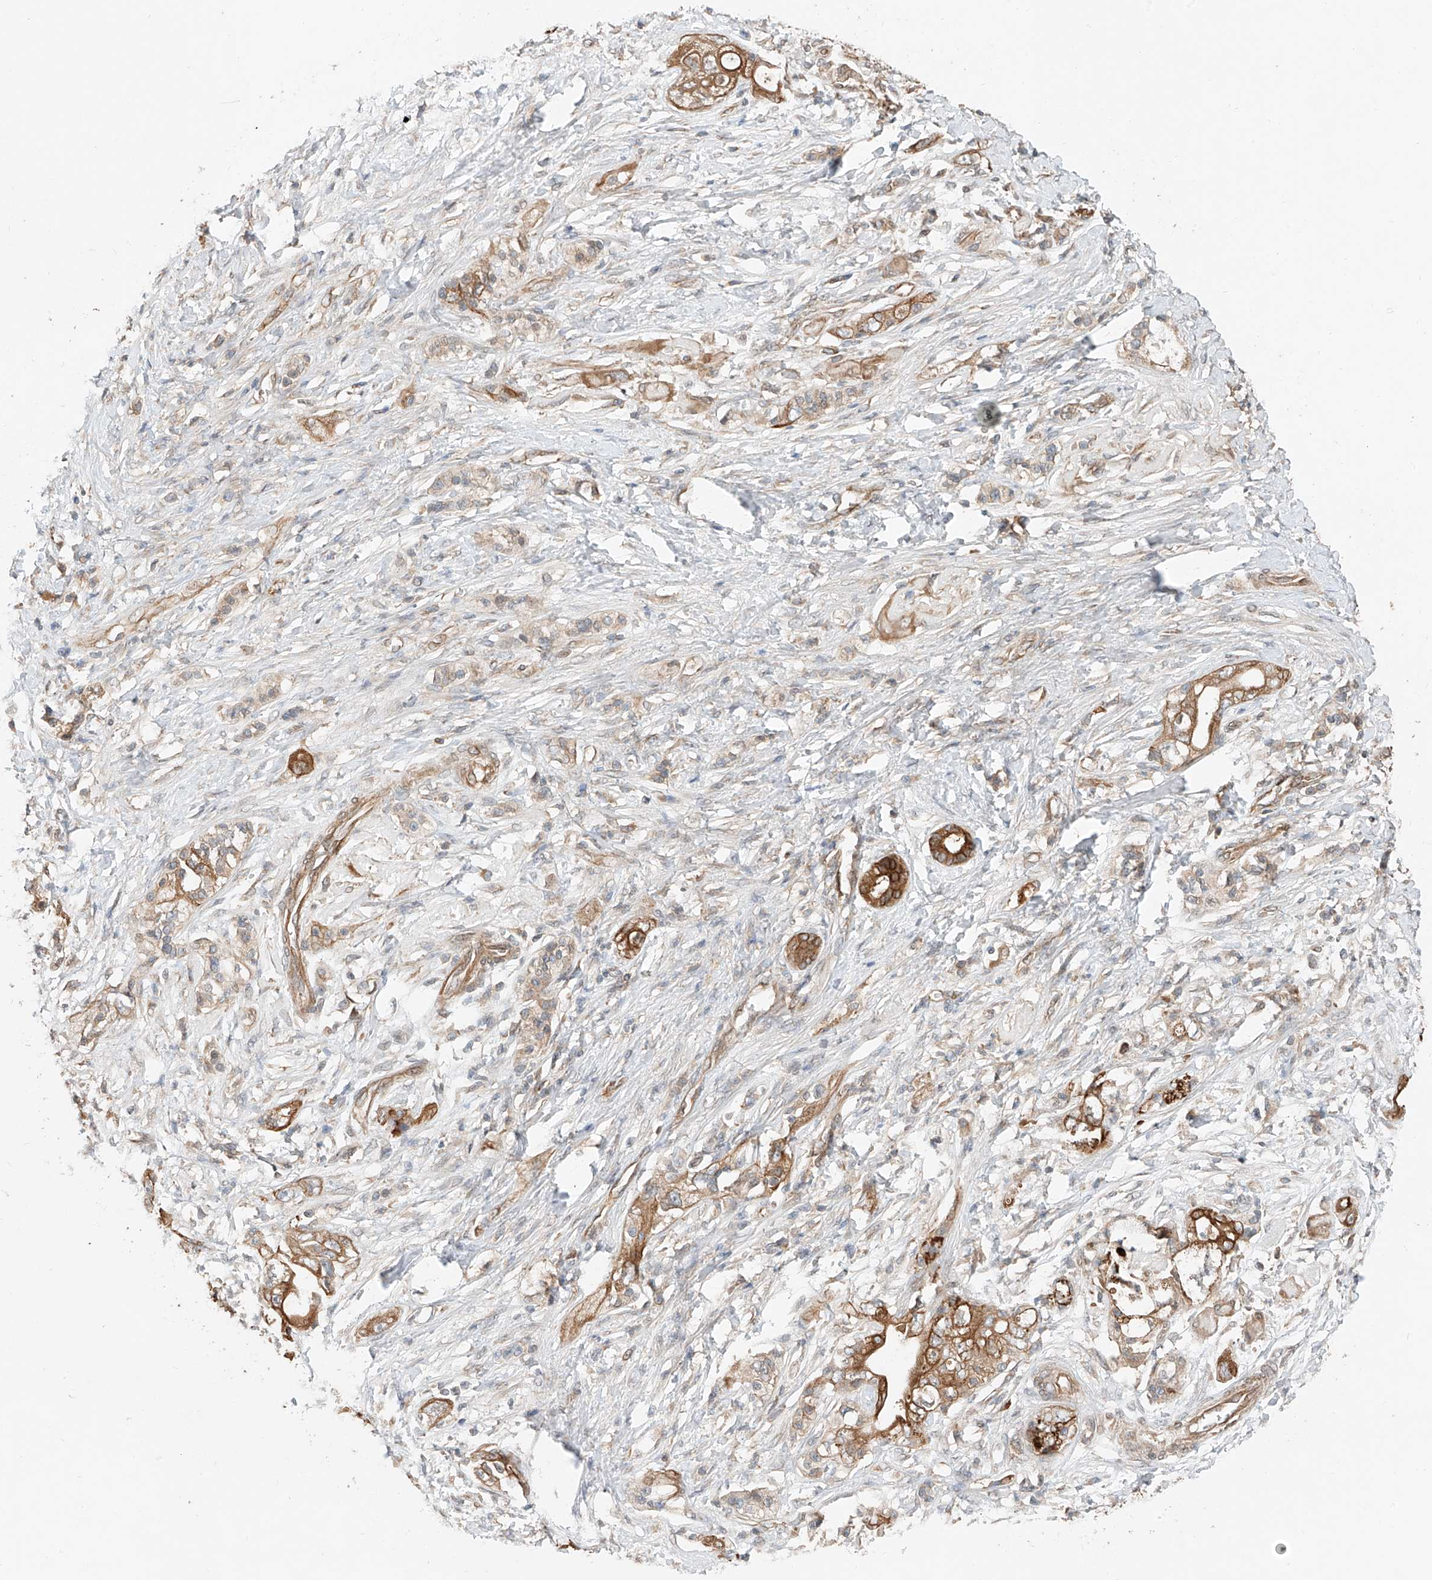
{"staining": {"intensity": "moderate", "quantity": ">75%", "location": "cytoplasmic/membranous"}, "tissue": "pancreatic cancer", "cell_type": "Tumor cells", "image_type": "cancer", "snomed": [{"axis": "morphology", "description": "Adenocarcinoma, NOS"}, {"axis": "topography", "description": "Pancreas"}], "caption": "Immunohistochemistry of human pancreatic cancer (adenocarcinoma) exhibits medium levels of moderate cytoplasmic/membranous positivity in about >75% of tumor cells.", "gene": "CEP162", "patient": {"sex": "male", "age": 70}}